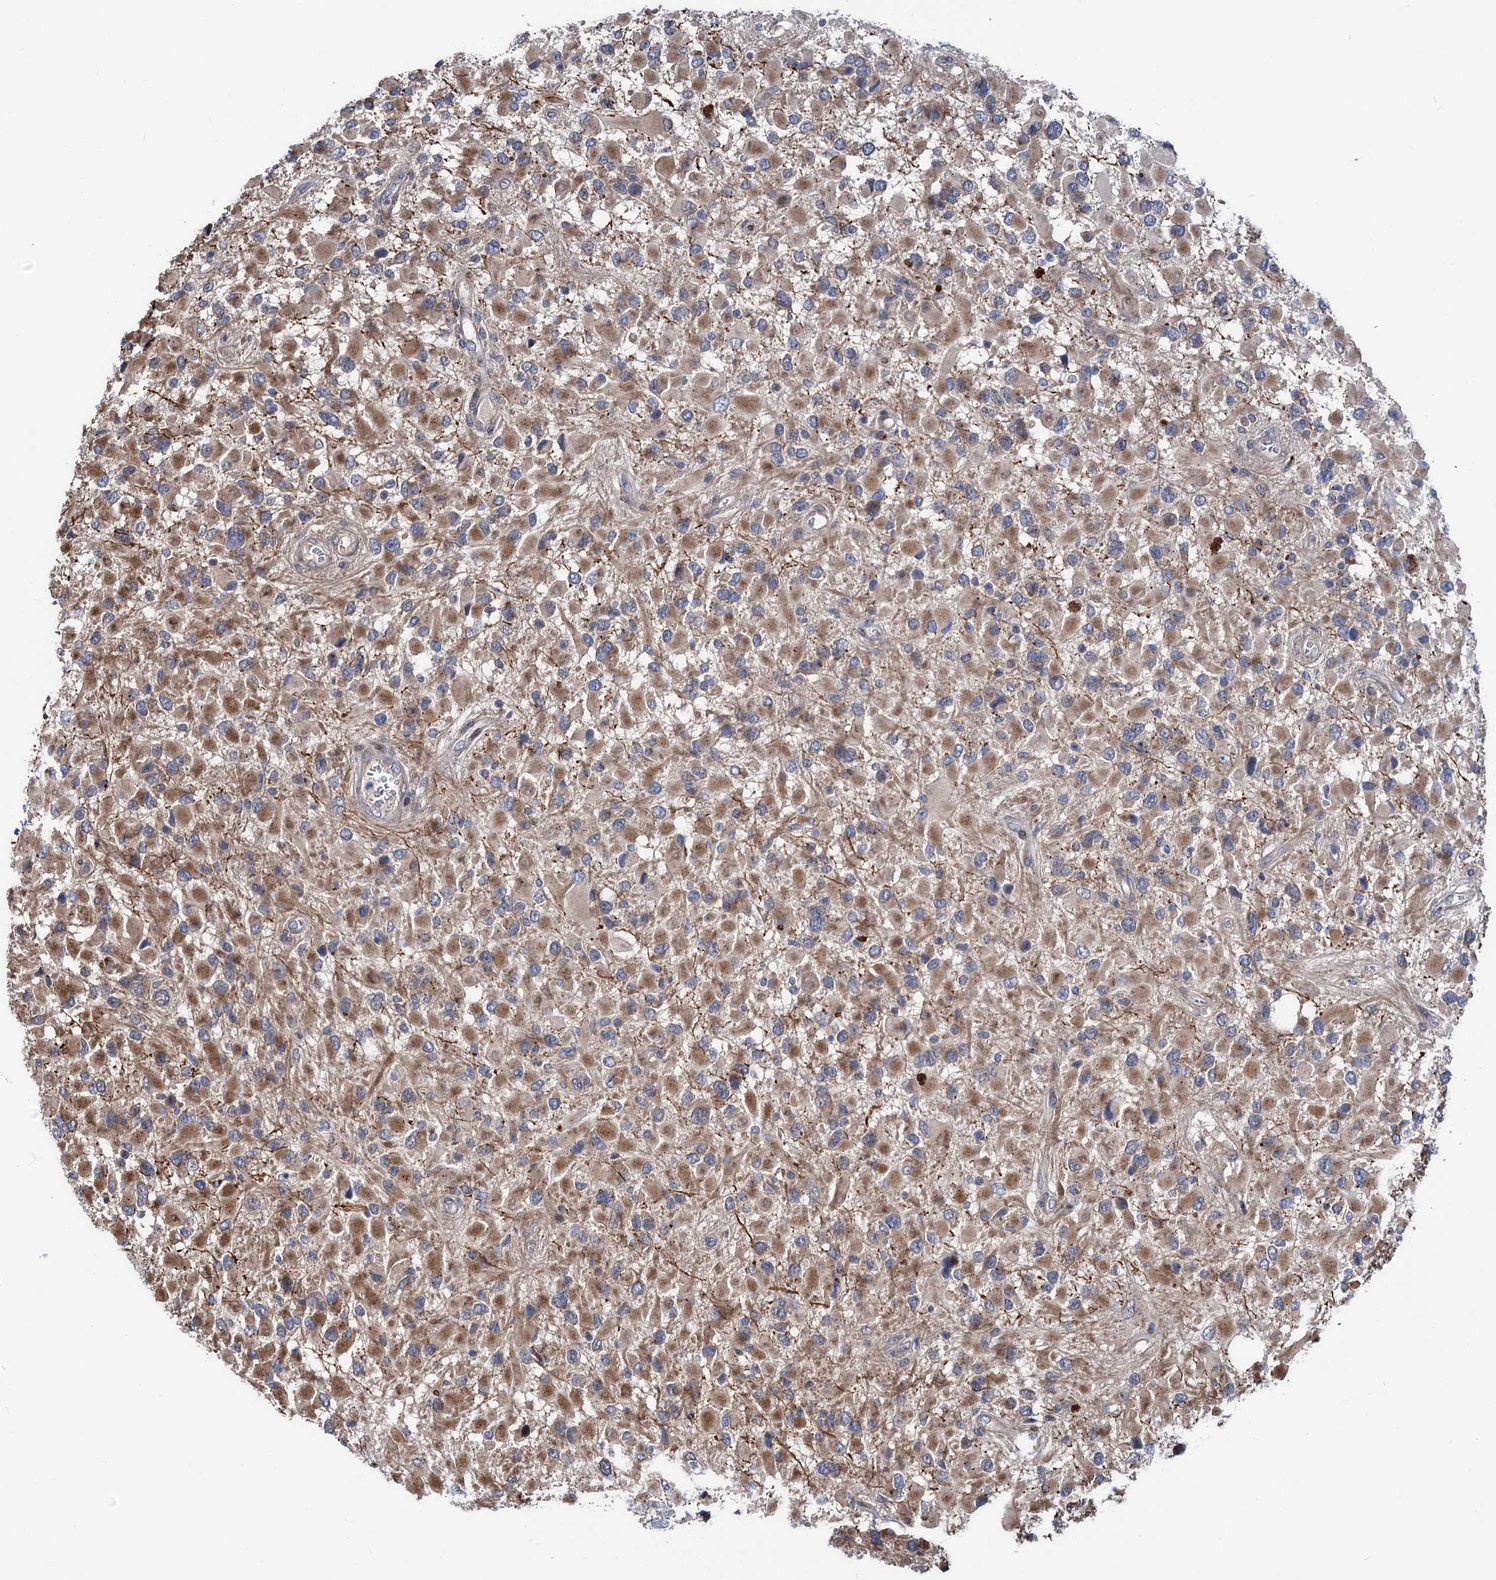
{"staining": {"intensity": "moderate", "quantity": "25%-75%", "location": "cytoplasmic/membranous"}, "tissue": "glioma", "cell_type": "Tumor cells", "image_type": "cancer", "snomed": [{"axis": "morphology", "description": "Glioma, malignant, High grade"}, {"axis": "topography", "description": "Brain"}], "caption": "Glioma was stained to show a protein in brown. There is medium levels of moderate cytoplasmic/membranous positivity in about 25%-75% of tumor cells.", "gene": "UBR1", "patient": {"sex": "male", "age": 53}}